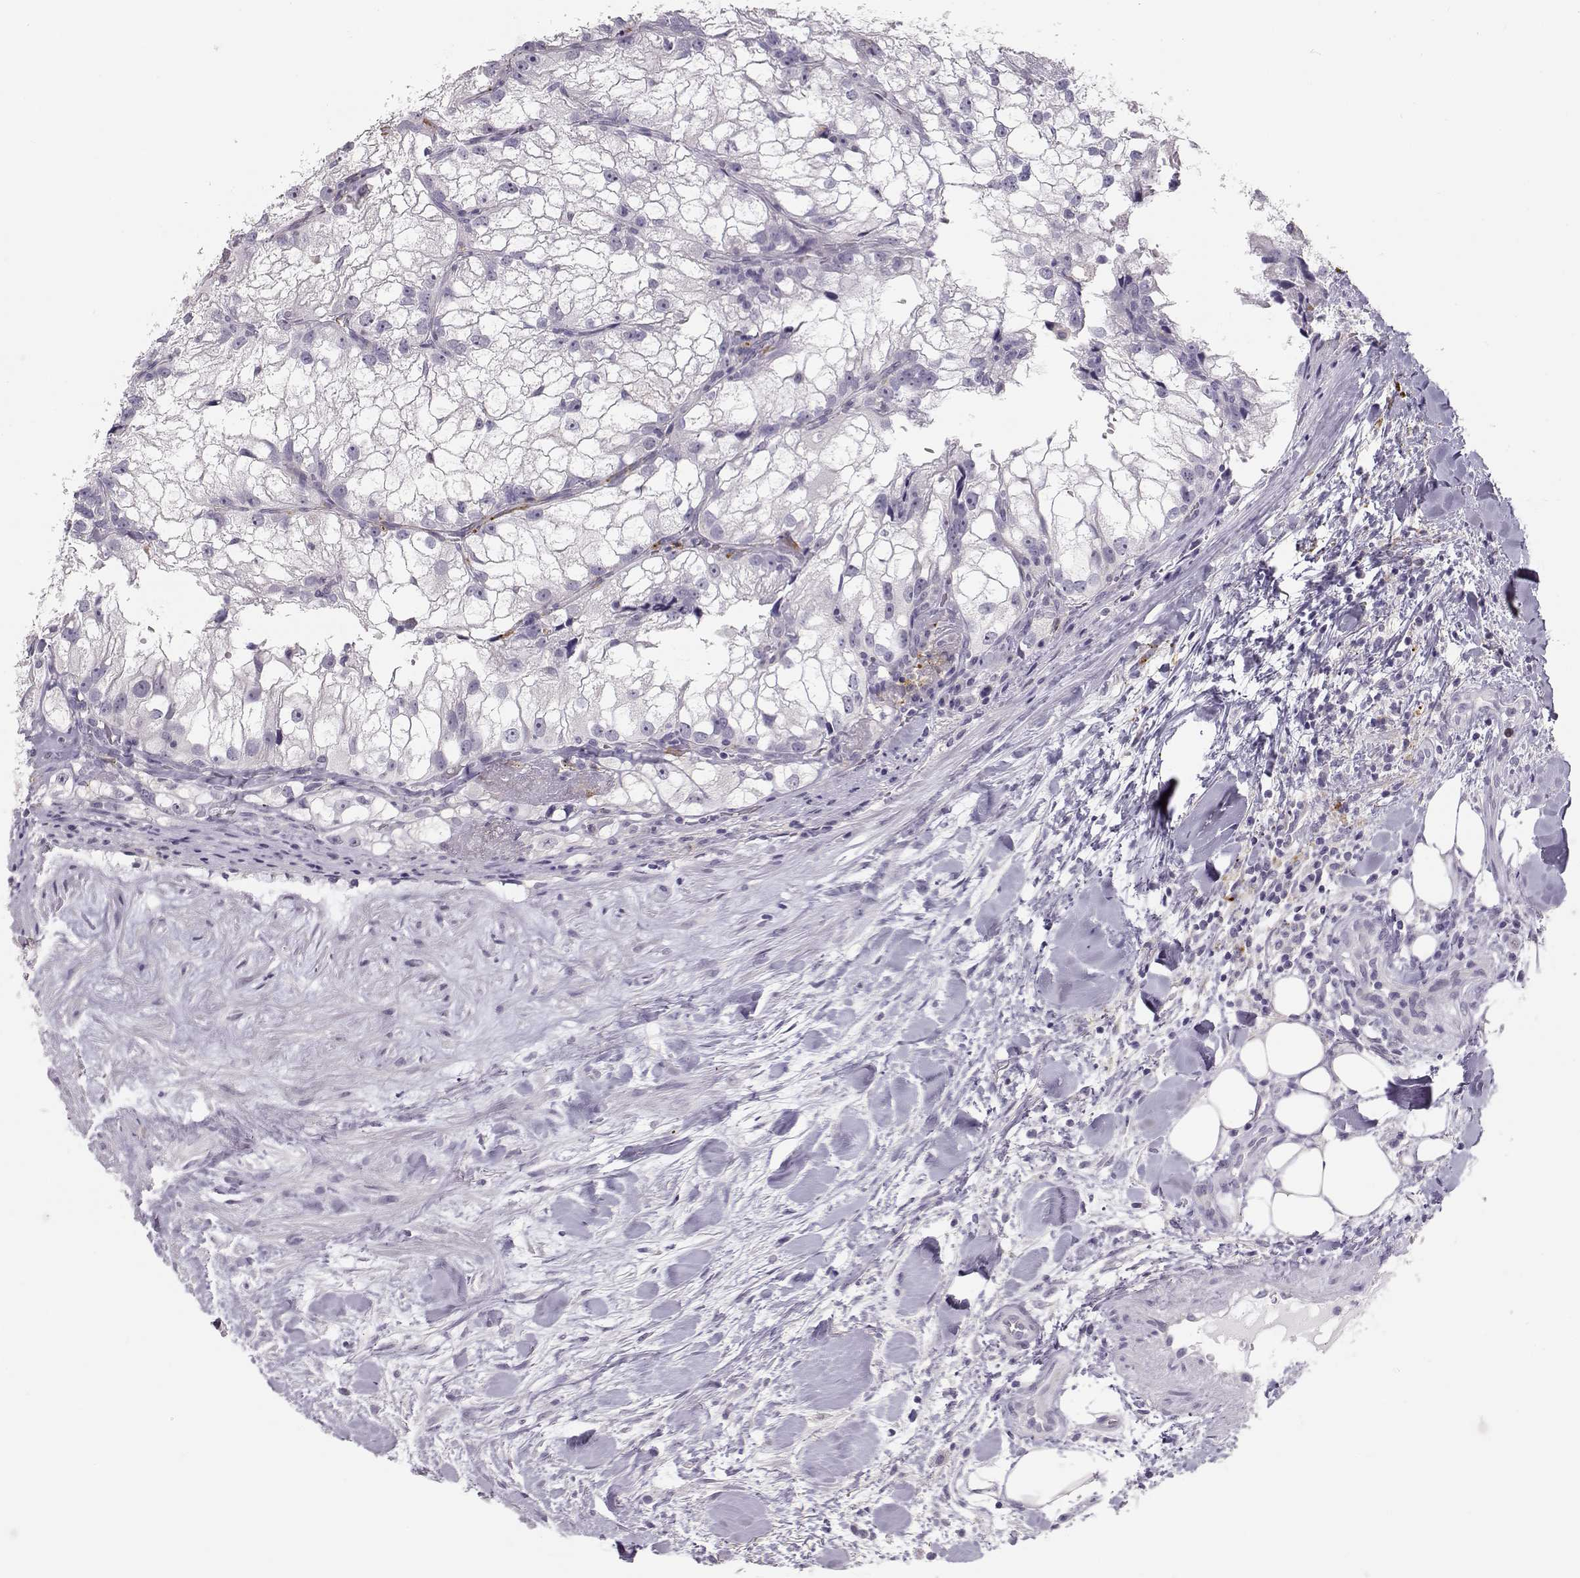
{"staining": {"intensity": "negative", "quantity": "none", "location": "none"}, "tissue": "renal cancer", "cell_type": "Tumor cells", "image_type": "cancer", "snomed": [{"axis": "morphology", "description": "Adenocarcinoma, NOS"}, {"axis": "topography", "description": "Kidney"}], "caption": "Immunohistochemical staining of human renal cancer (adenocarcinoma) reveals no significant staining in tumor cells.", "gene": "NUTM1", "patient": {"sex": "male", "age": 59}}